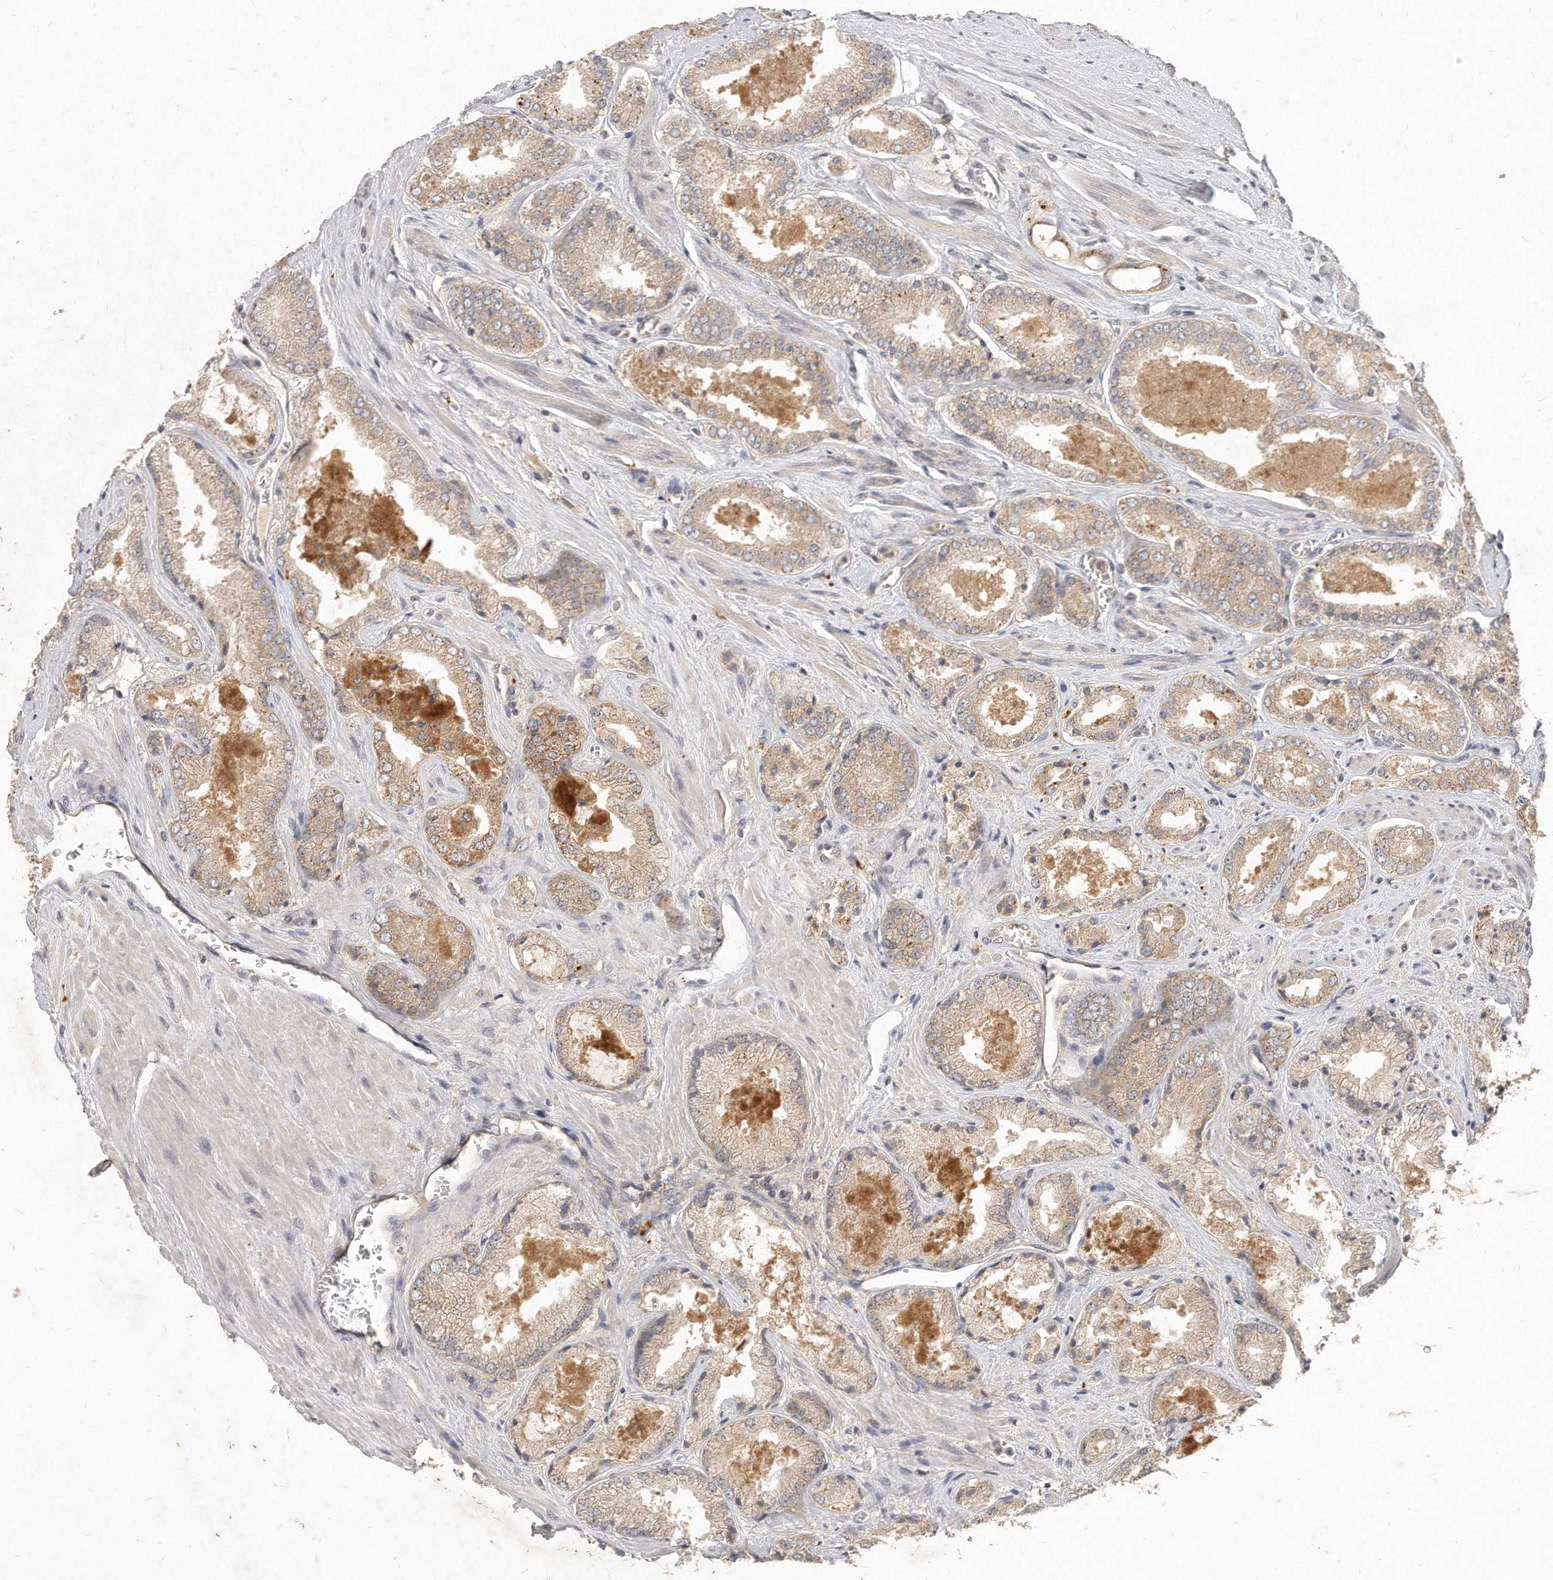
{"staining": {"intensity": "weak", "quantity": ">75%", "location": "cytoplasmic/membranous"}, "tissue": "prostate cancer", "cell_type": "Tumor cells", "image_type": "cancer", "snomed": [{"axis": "morphology", "description": "Adenocarcinoma, High grade"}, {"axis": "topography", "description": "Prostate"}], "caption": "Adenocarcinoma (high-grade) (prostate) tissue displays weak cytoplasmic/membranous positivity in approximately >75% of tumor cells, visualized by immunohistochemistry.", "gene": "LGALS8", "patient": {"sex": "male", "age": 58}}